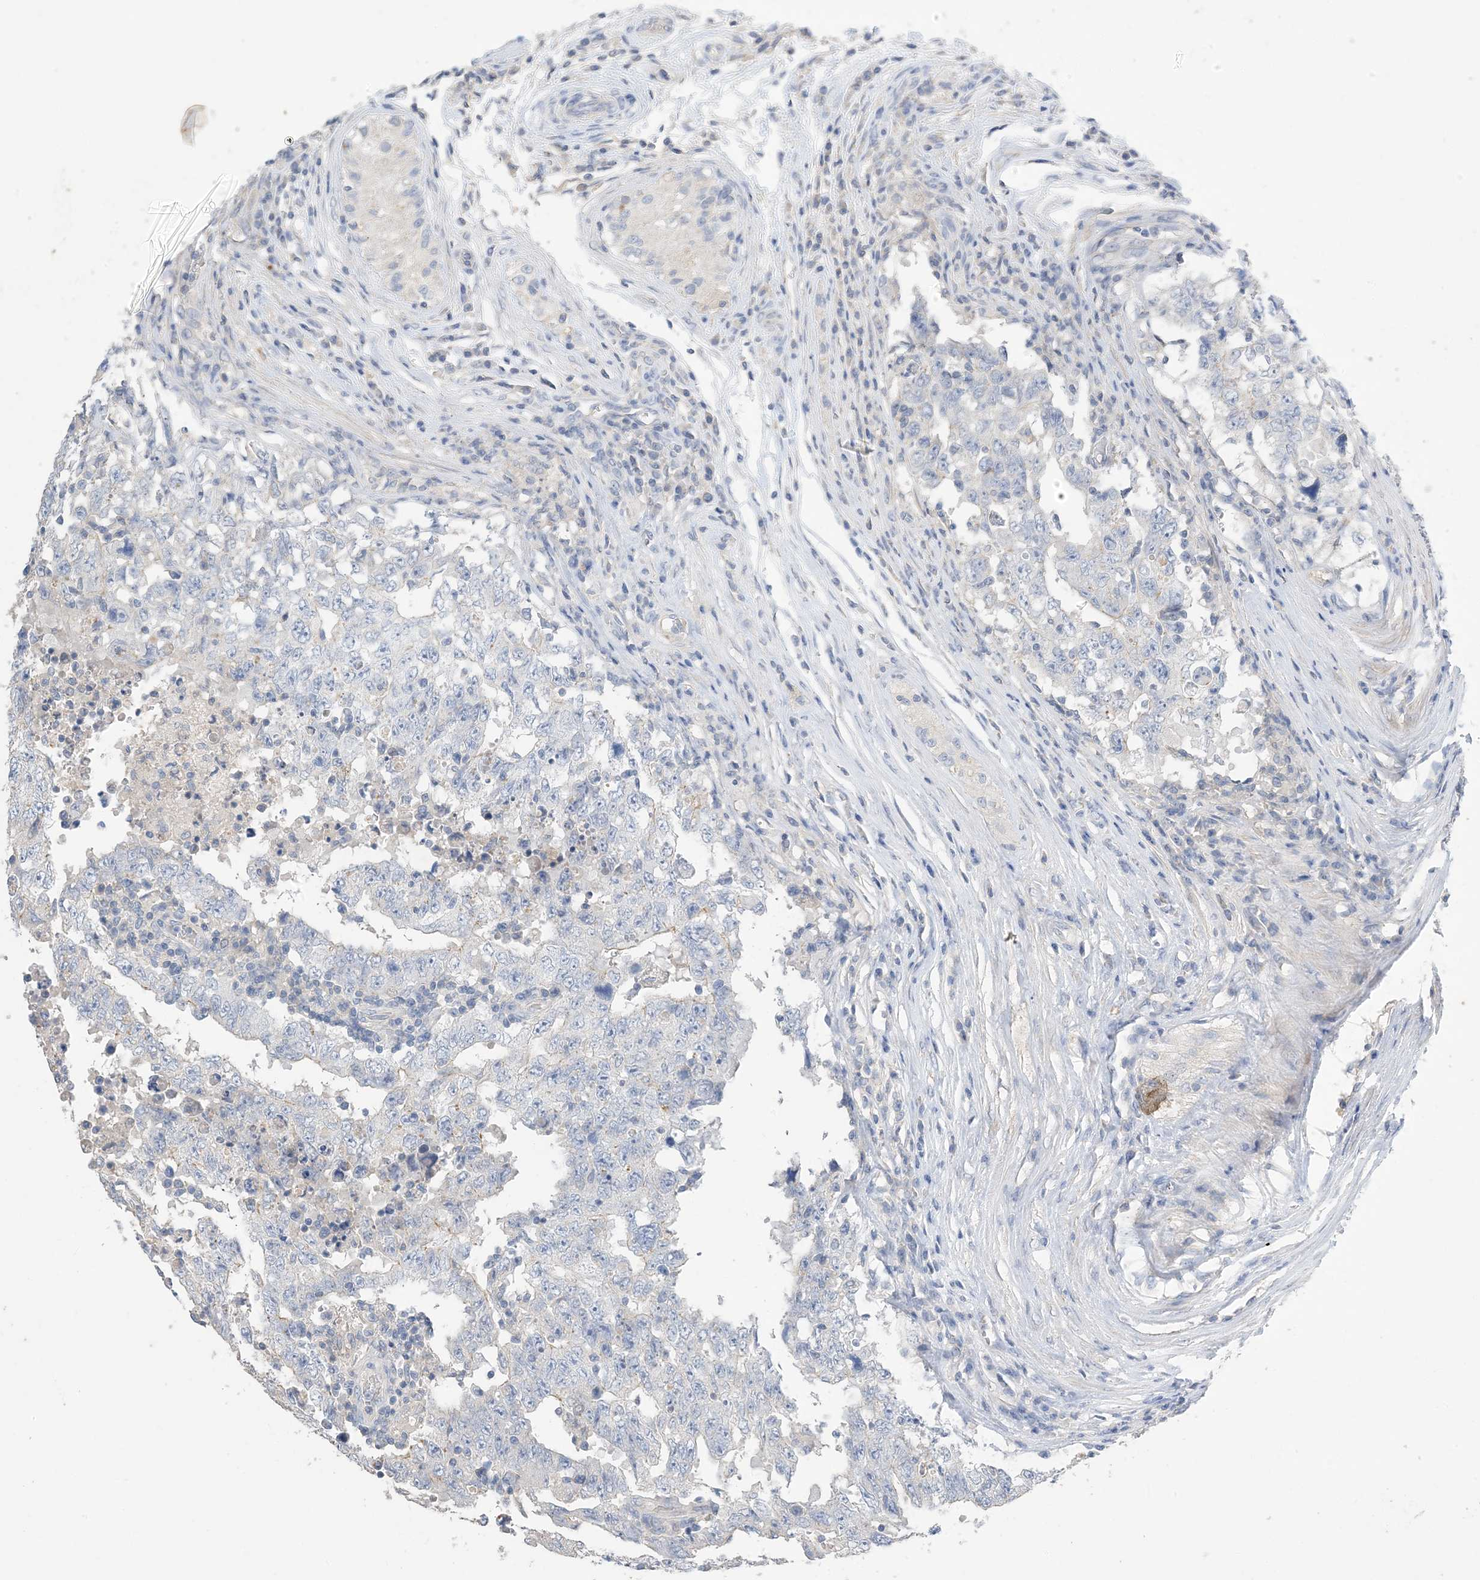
{"staining": {"intensity": "negative", "quantity": "none", "location": "none"}, "tissue": "testis cancer", "cell_type": "Tumor cells", "image_type": "cancer", "snomed": [{"axis": "morphology", "description": "Carcinoma, Embryonal, NOS"}, {"axis": "topography", "description": "Testis"}], "caption": "This is an IHC image of human testis cancer. There is no positivity in tumor cells.", "gene": "KPRP", "patient": {"sex": "male", "age": 26}}